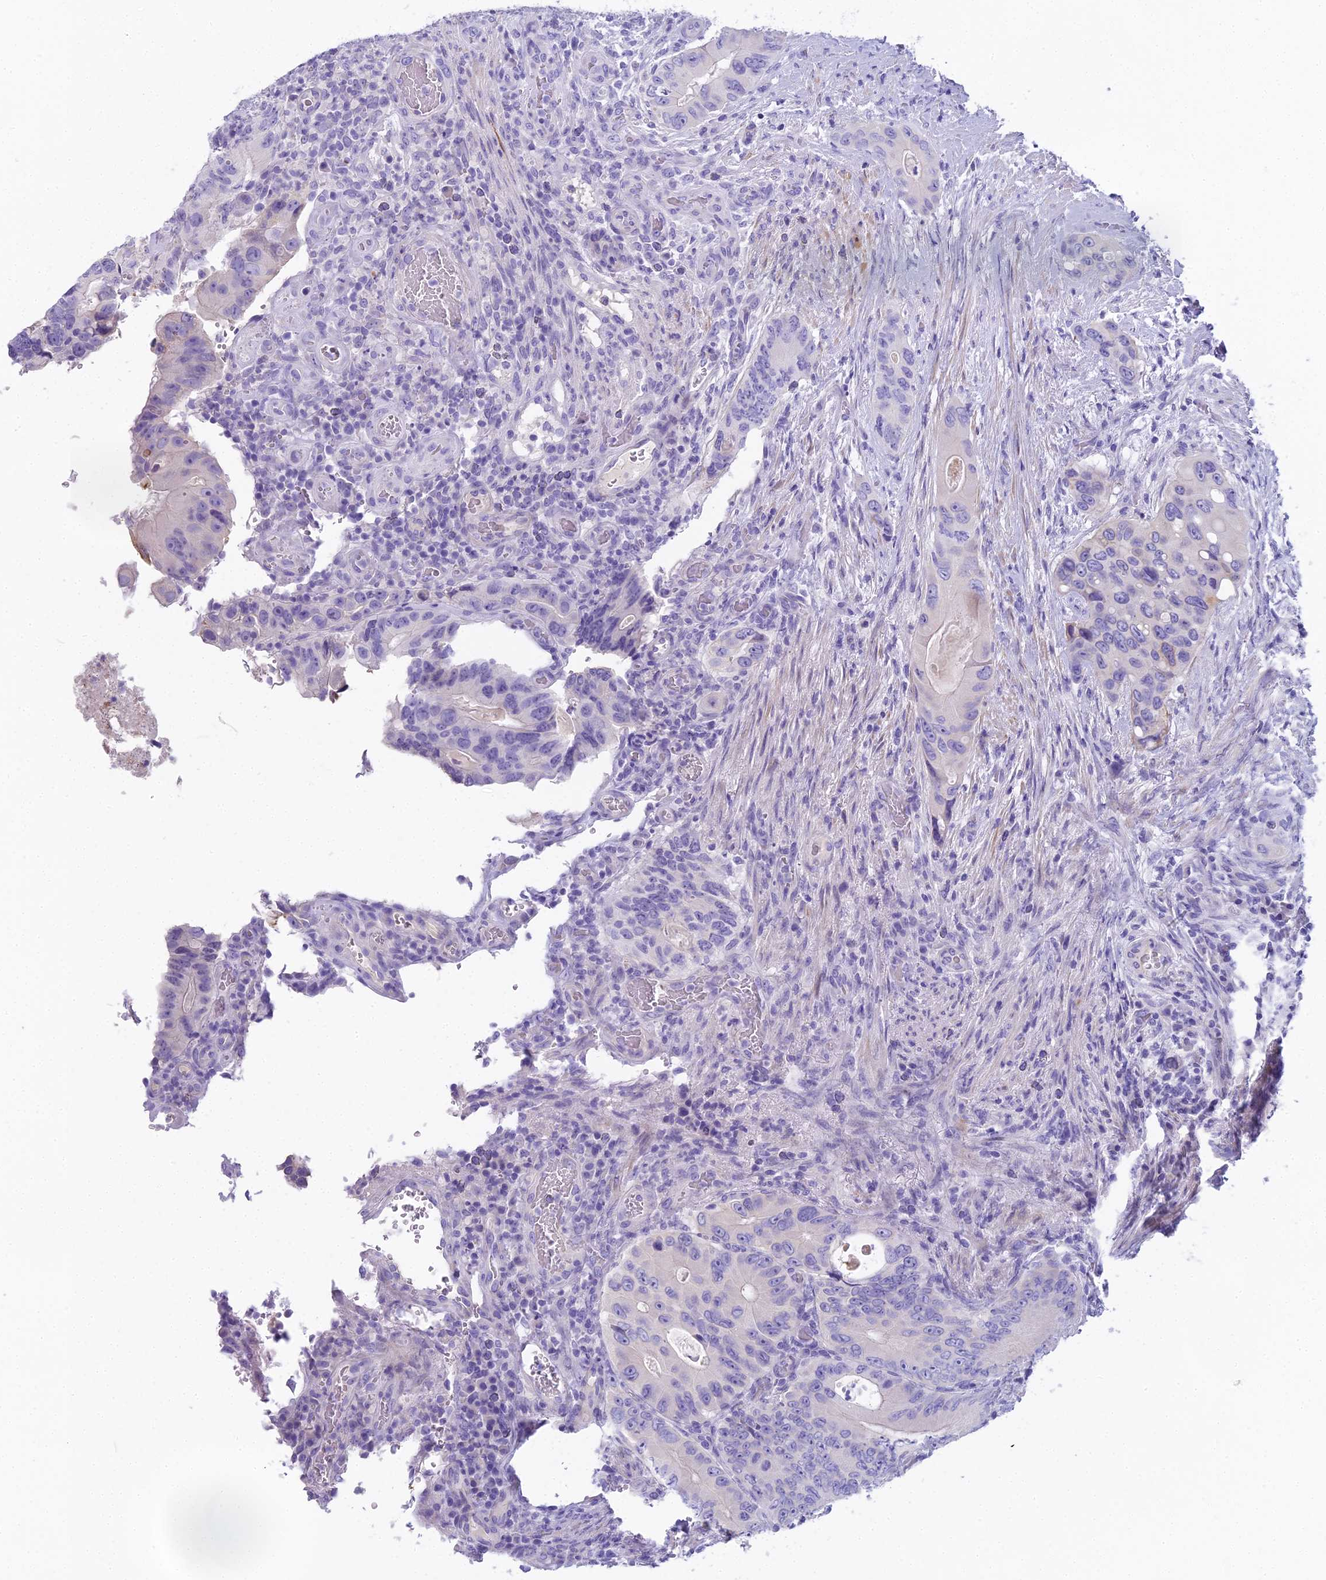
{"staining": {"intensity": "negative", "quantity": "none", "location": "none"}, "tissue": "colorectal cancer", "cell_type": "Tumor cells", "image_type": "cancer", "snomed": [{"axis": "morphology", "description": "Adenocarcinoma, NOS"}, {"axis": "topography", "description": "Colon"}], "caption": "Immunohistochemistry photomicrograph of adenocarcinoma (colorectal) stained for a protein (brown), which reveals no expression in tumor cells. The staining is performed using DAB (3,3'-diaminobenzidine) brown chromogen with nuclei counter-stained in using hematoxylin.", "gene": "UNC80", "patient": {"sex": "male", "age": 84}}